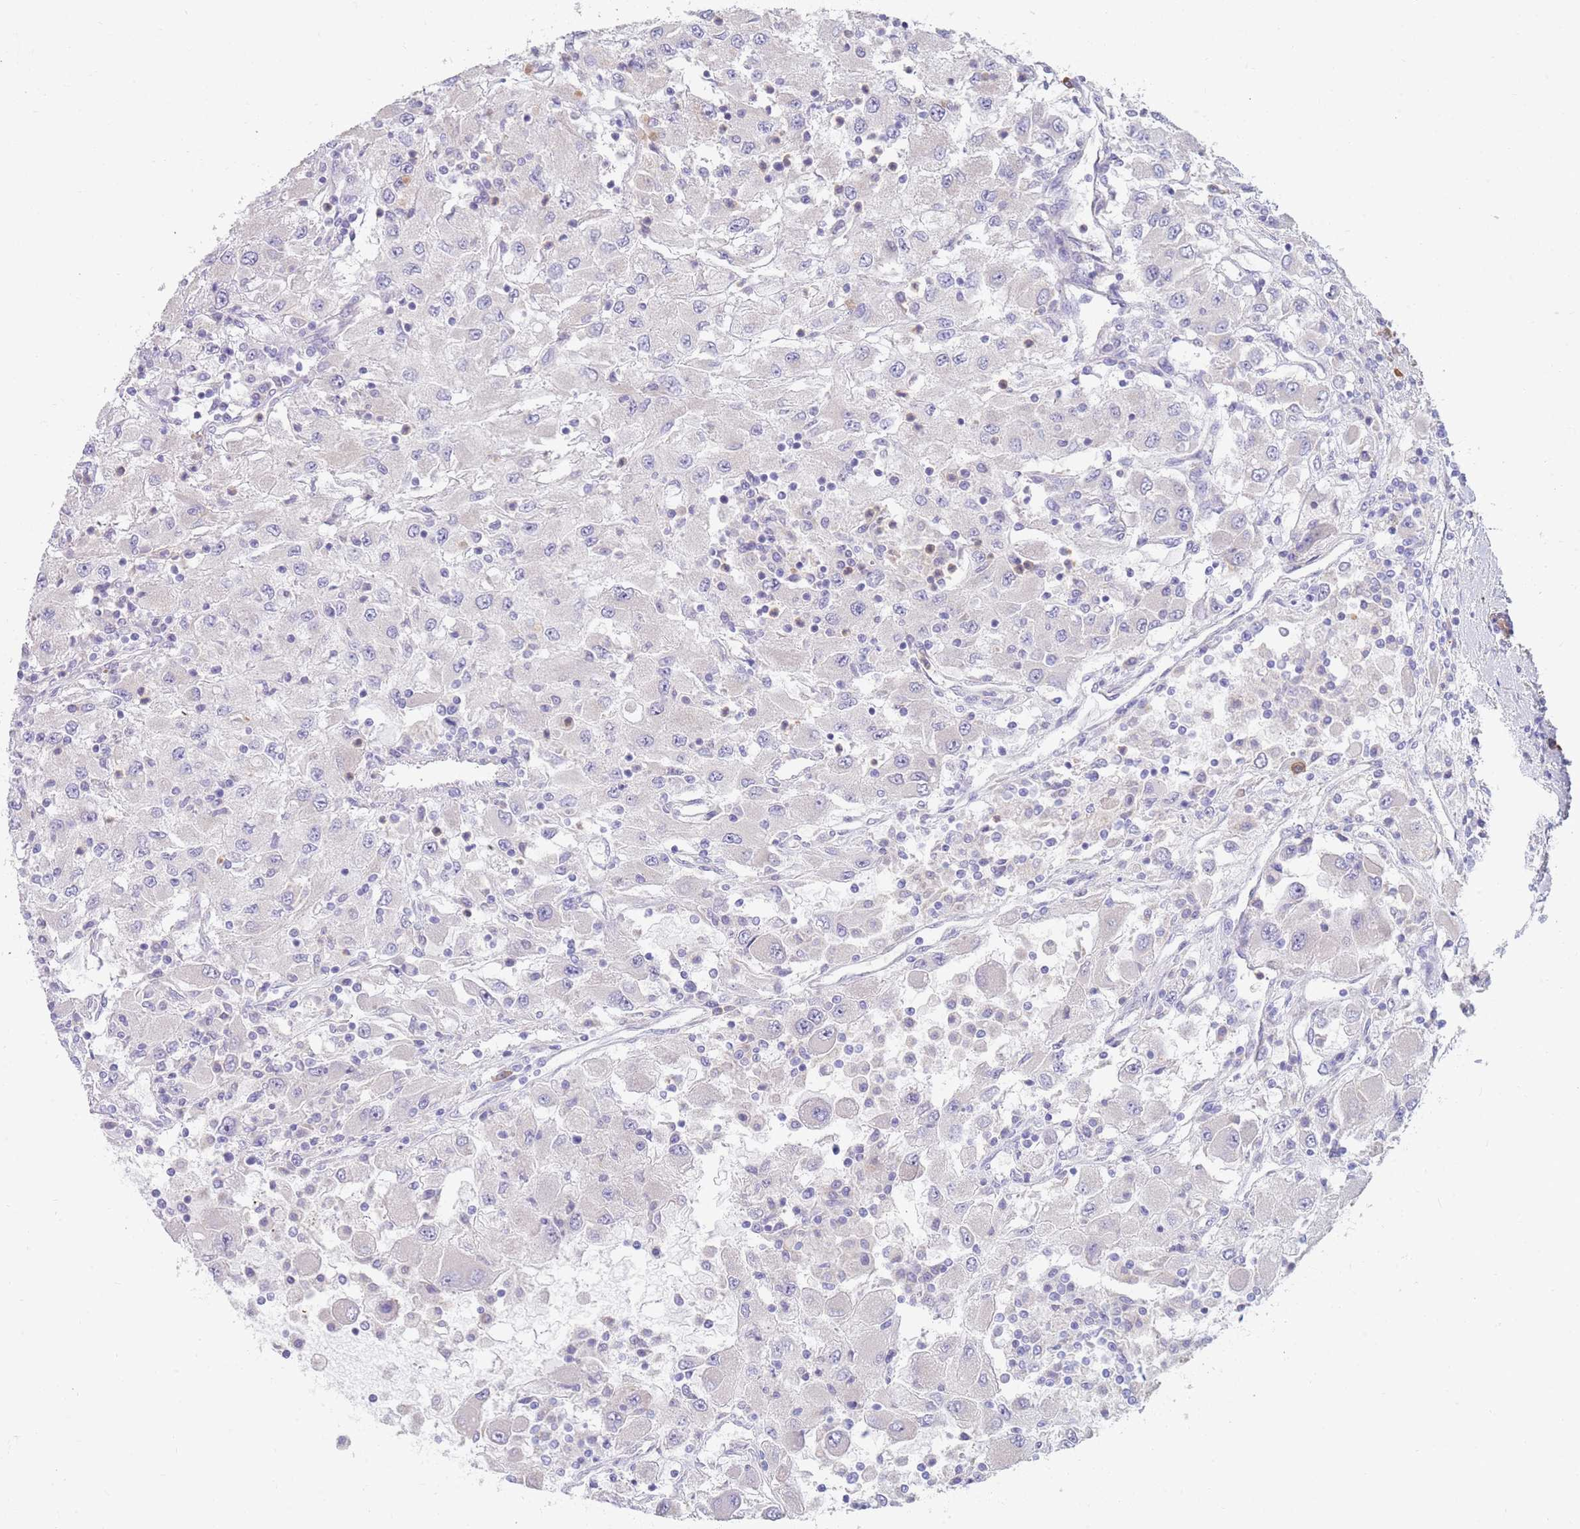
{"staining": {"intensity": "negative", "quantity": "none", "location": "none"}, "tissue": "renal cancer", "cell_type": "Tumor cells", "image_type": "cancer", "snomed": [{"axis": "morphology", "description": "Adenocarcinoma, NOS"}, {"axis": "topography", "description": "Kidney"}], "caption": "This is an immunohistochemistry histopathology image of renal adenocarcinoma. There is no expression in tumor cells.", "gene": "CCDC149", "patient": {"sex": "female", "age": 67}}